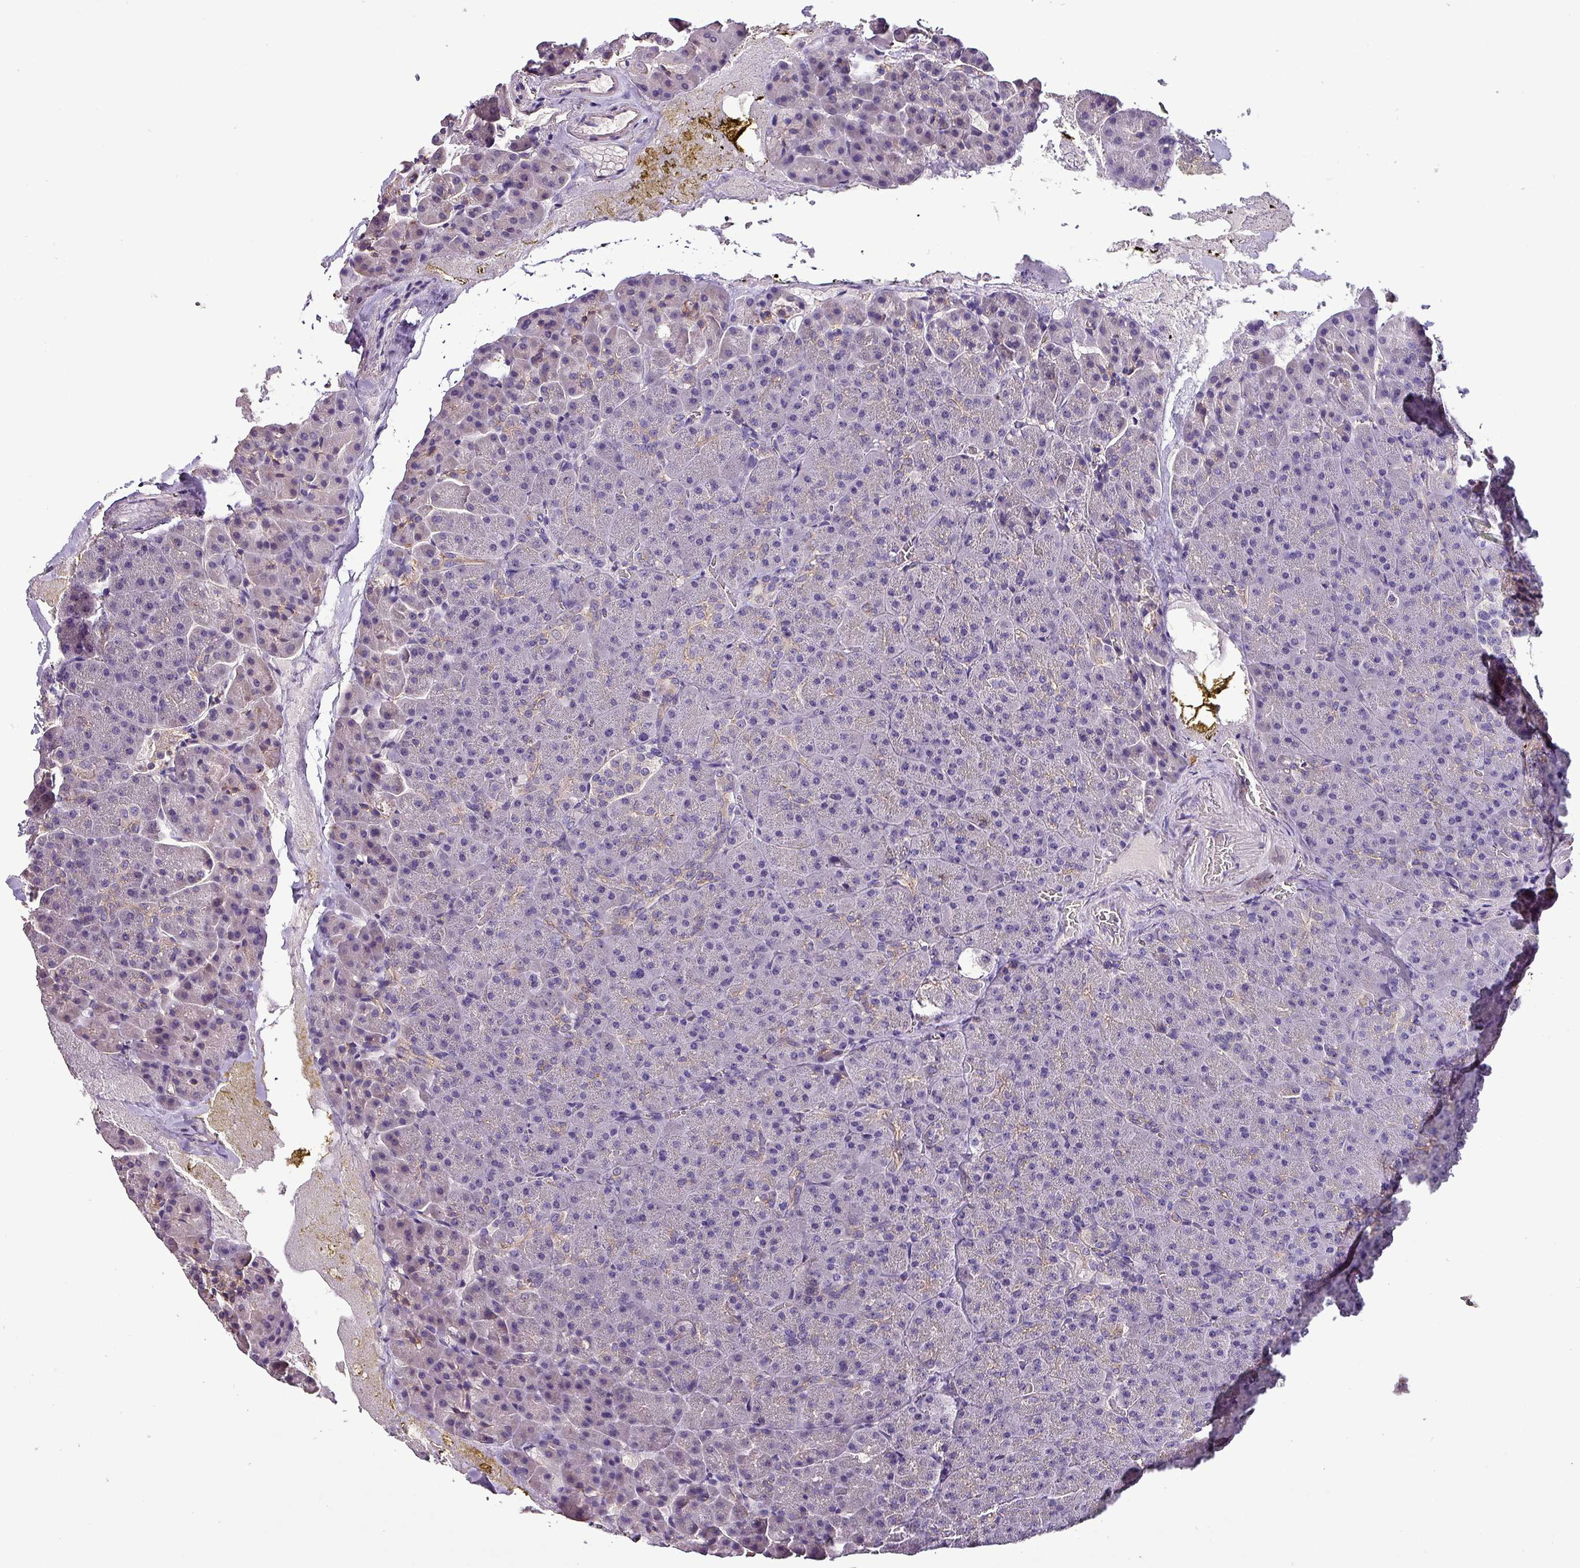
{"staining": {"intensity": "negative", "quantity": "none", "location": "none"}, "tissue": "pancreas", "cell_type": "Exocrine glandular cells", "image_type": "normal", "snomed": [{"axis": "morphology", "description": "Normal tissue, NOS"}, {"axis": "topography", "description": "Pancreas"}], "caption": "Protein analysis of benign pancreas shows no significant expression in exocrine glandular cells.", "gene": "HTRA4", "patient": {"sex": "female", "age": 74}}